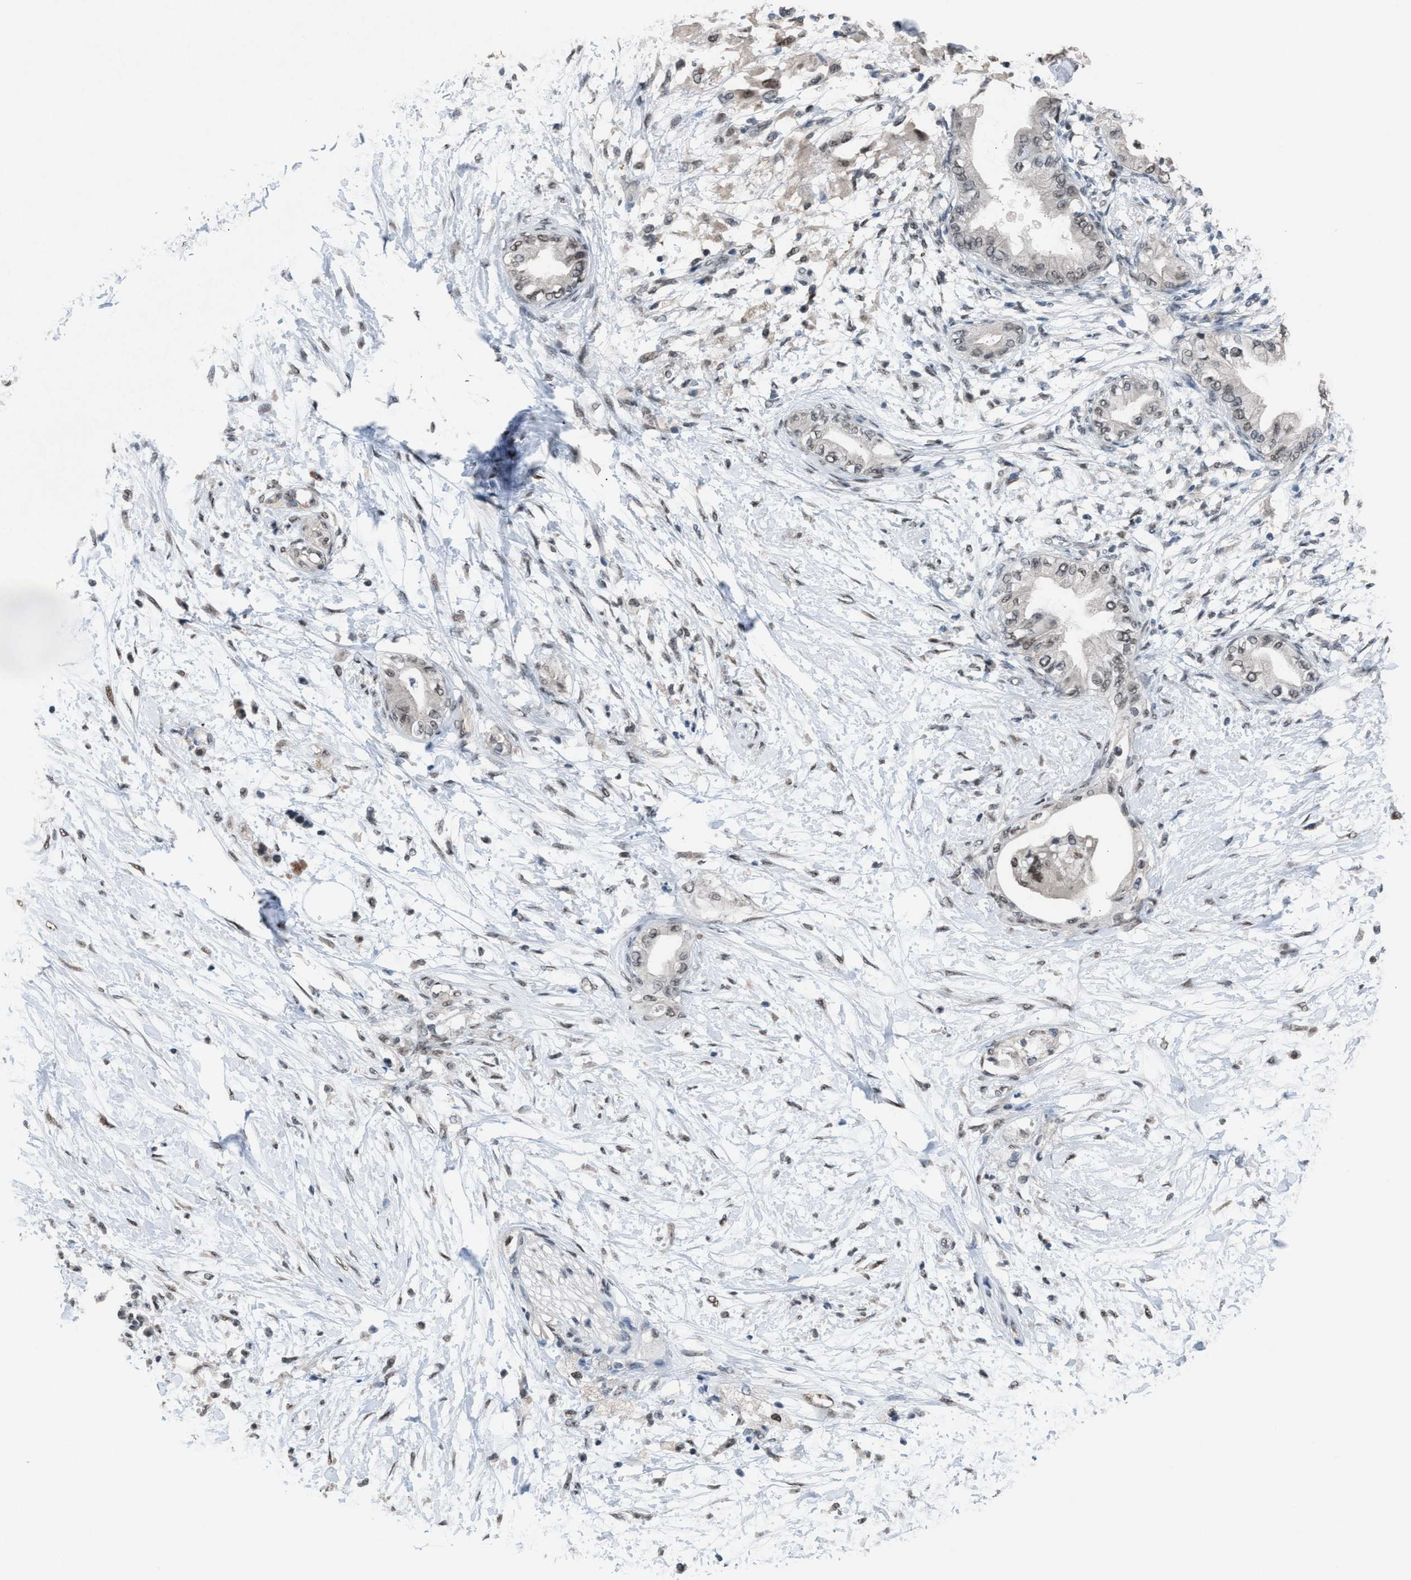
{"staining": {"intensity": "weak", "quantity": ">75%", "location": "cytoplasmic/membranous,nuclear"}, "tissue": "adipose tissue", "cell_type": "Adipocytes", "image_type": "normal", "snomed": [{"axis": "morphology", "description": "Normal tissue, NOS"}, {"axis": "morphology", "description": "Adenocarcinoma, NOS"}, {"axis": "topography", "description": "Duodenum"}, {"axis": "topography", "description": "Peripheral nerve tissue"}], "caption": "This is an image of IHC staining of benign adipose tissue, which shows weak staining in the cytoplasmic/membranous,nuclear of adipocytes.", "gene": "ZNF276", "patient": {"sex": "female", "age": 60}}